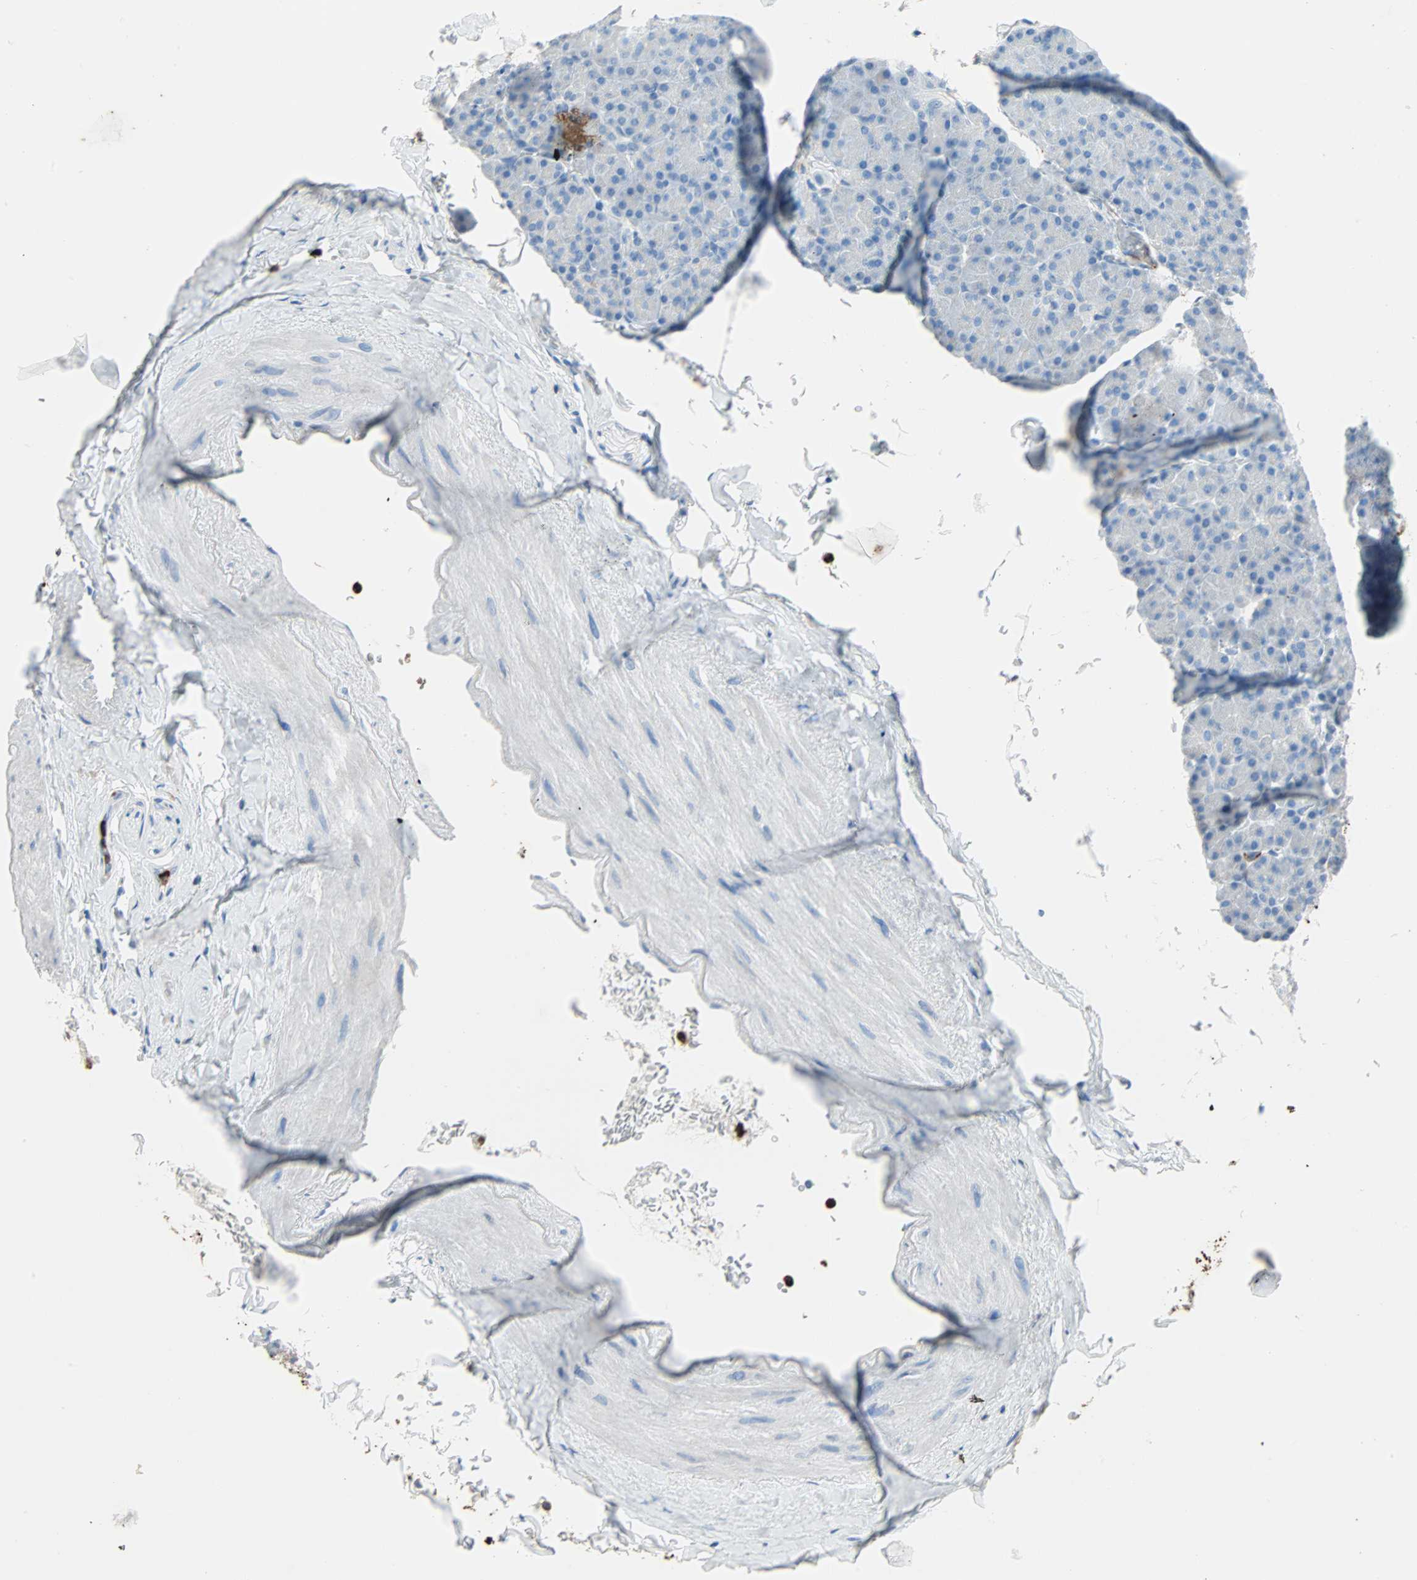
{"staining": {"intensity": "negative", "quantity": "none", "location": "none"}, "tissue": "pancreas", "cell_type": "Exocrine glandular cells", "image_type": "normal", "snomed": [{"axis": "morphology", "description": "Normal tissue, NOS"}, {"axis": "topography", "description": "Pancreas"}], "caption": "Micrograph shows no protein staining in exocrine glandular cells of benign pancreas. The staining was performed using DAB (3,3'-diaminobenzidine) to visualize the protein expression in brown, while the nuclei were stained in blue with hematoxylin (Magnification: 20x).", "gene": "CLEC4A", "patient": {"sex": "female", "age": 43}}